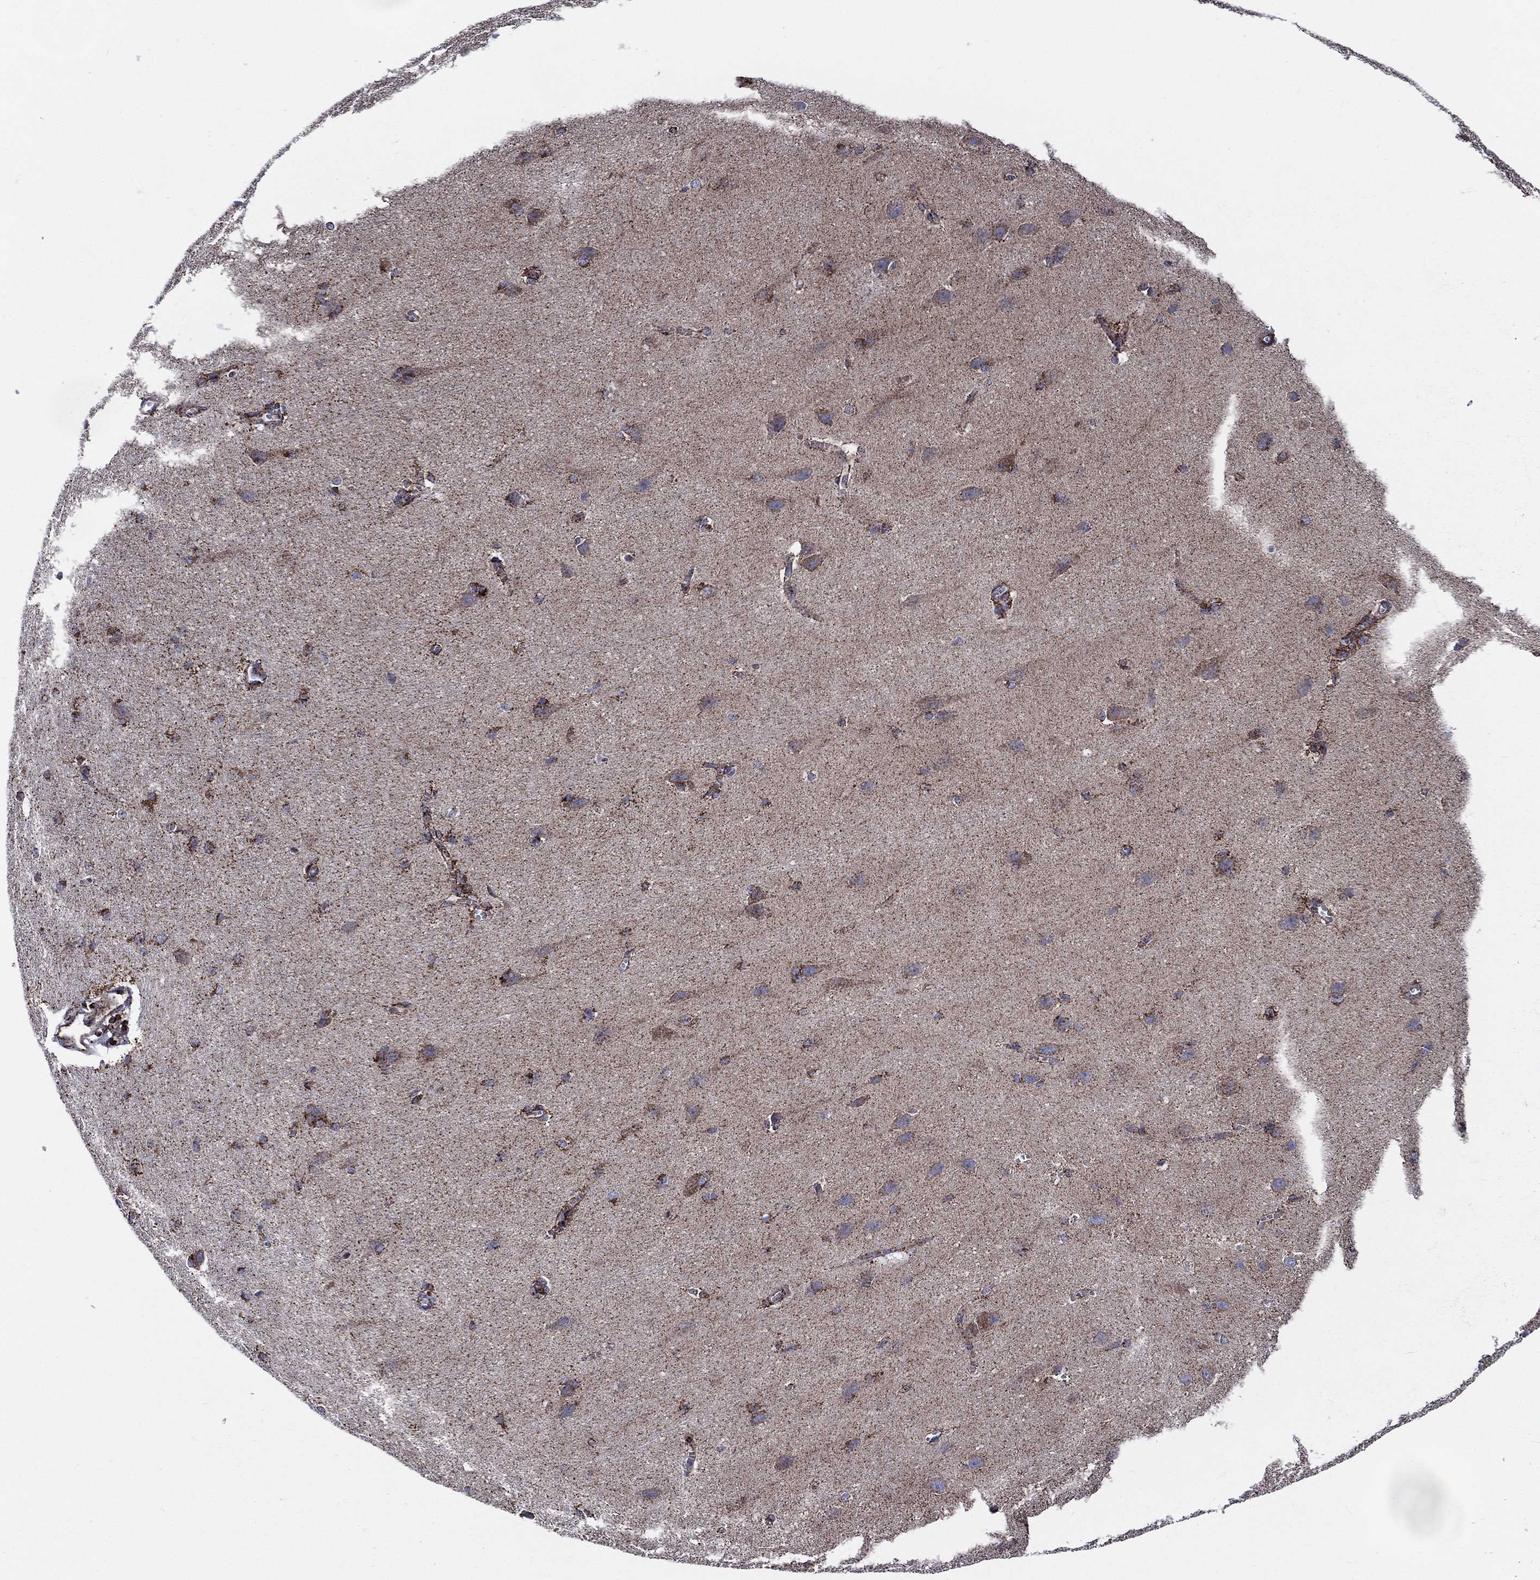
{"staining": {"intensity": "negative", "quantity": "none", "location": "none"}, "tissue": "cerebral cortex", "cell_type": "Endothelial cells", "image_type": "normal", "snomed": [{"axis": "morphology", "description": "Normal tissue, NOS"}, {"axis": "topography", "description": "Cerebral cortex"}], "caption": "Image shows no protein positivity in endothelial cells of unremarkable cerebral cortex.", "gene": "ANKRD37", "patient": {"sex": "male", "age": 37}}